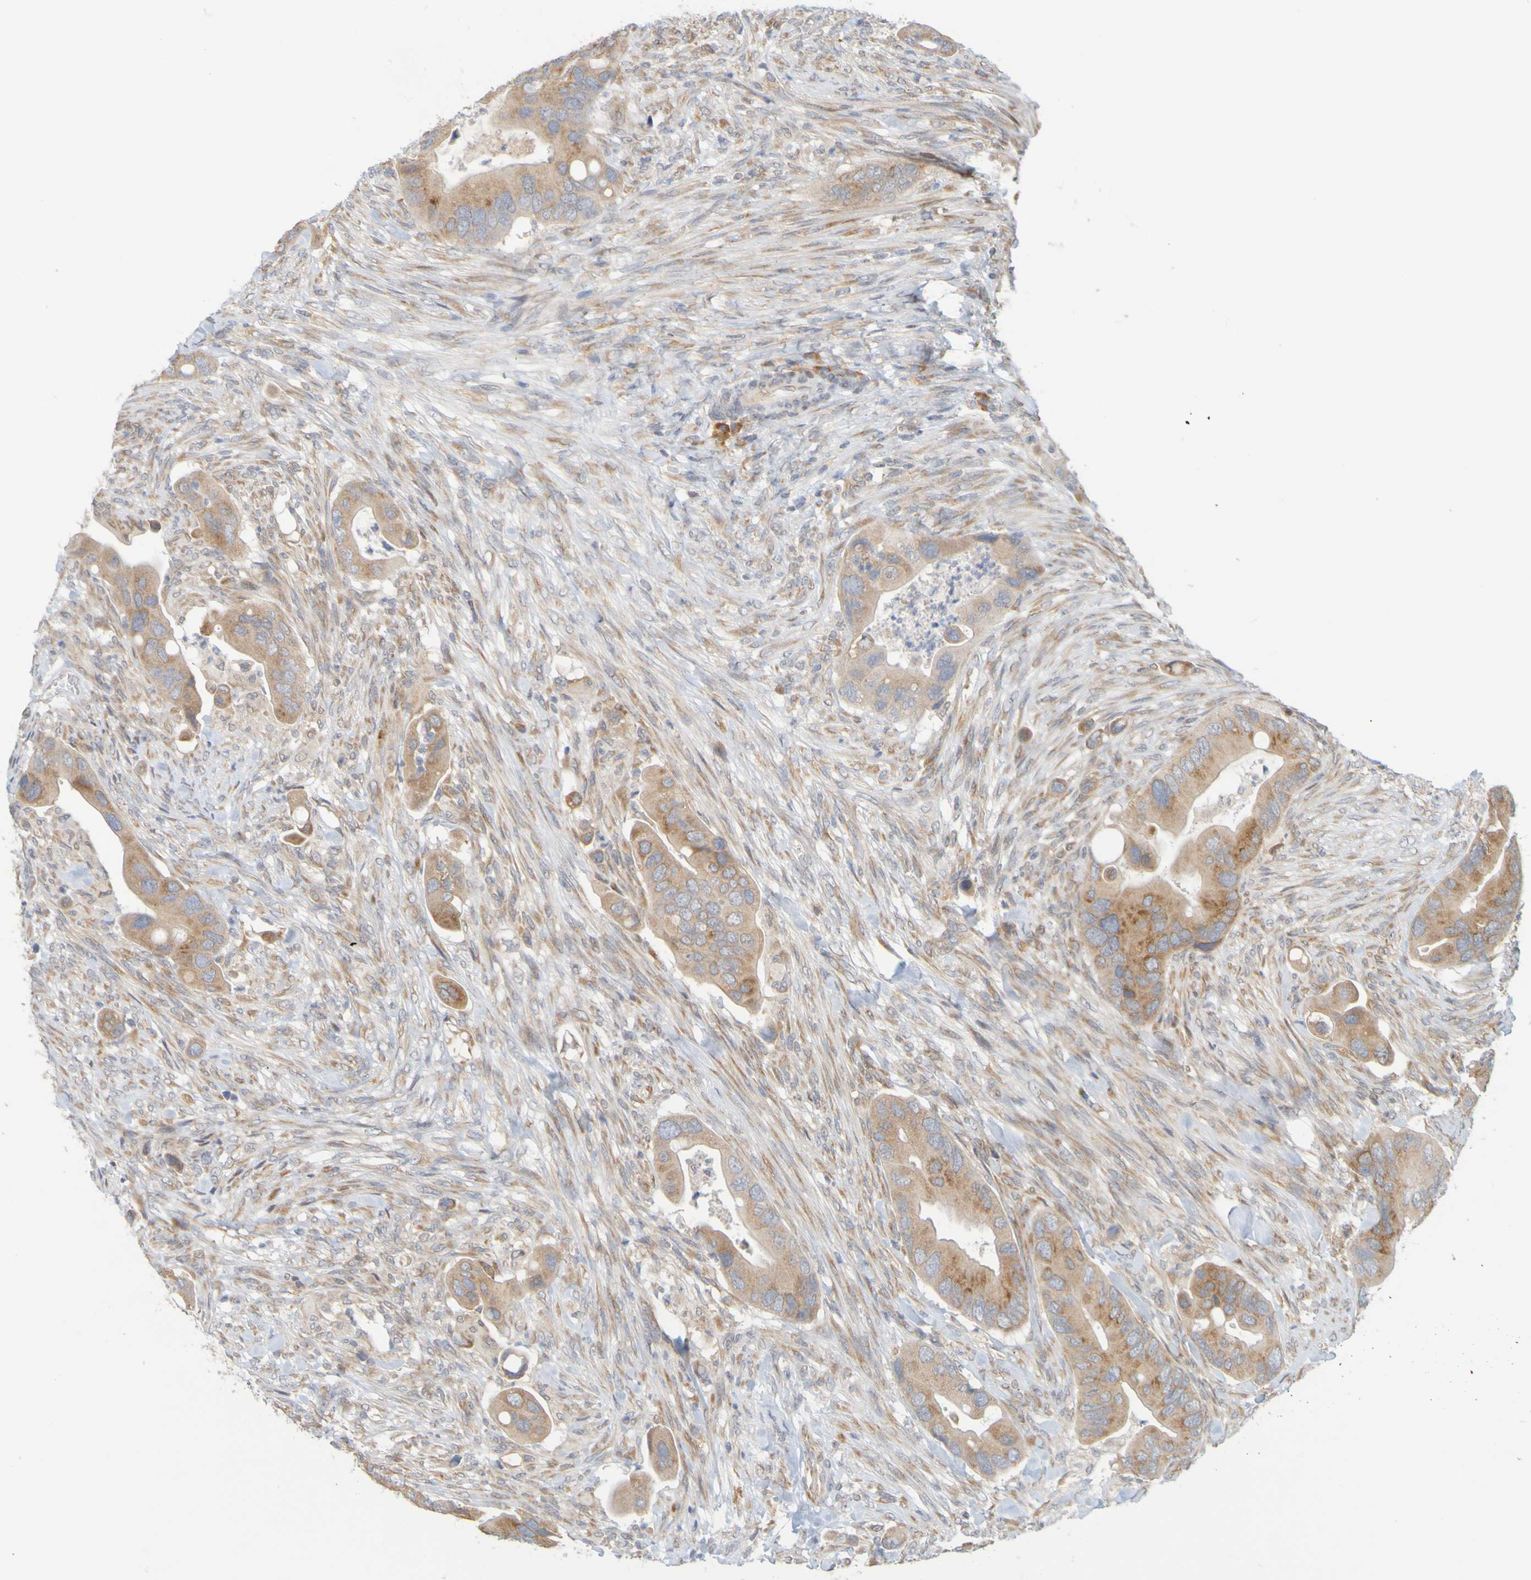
{"staining": {"intensity": "moderate", "quantity": ">75%", "location": "cytoplasmic/membranous"}, "tissue": "colorectal cancer", "cell_type": "Tumor cells", "image_type": "cancer", "snomed": [{"axis": "morphology", "description": "Adenocarcinoma, NOS"}, {"axis": "topography", "description": "Rectum"}], "caption": "Colorectal cancer (adenocarcinoma) tissue exhibits moderate cytoplasmic/membranous expression in about >75% of tumor cells, visualized by immunohistochemistry.", "gene": "MOGS", "patient": {"sex": "female", "age": 57}}